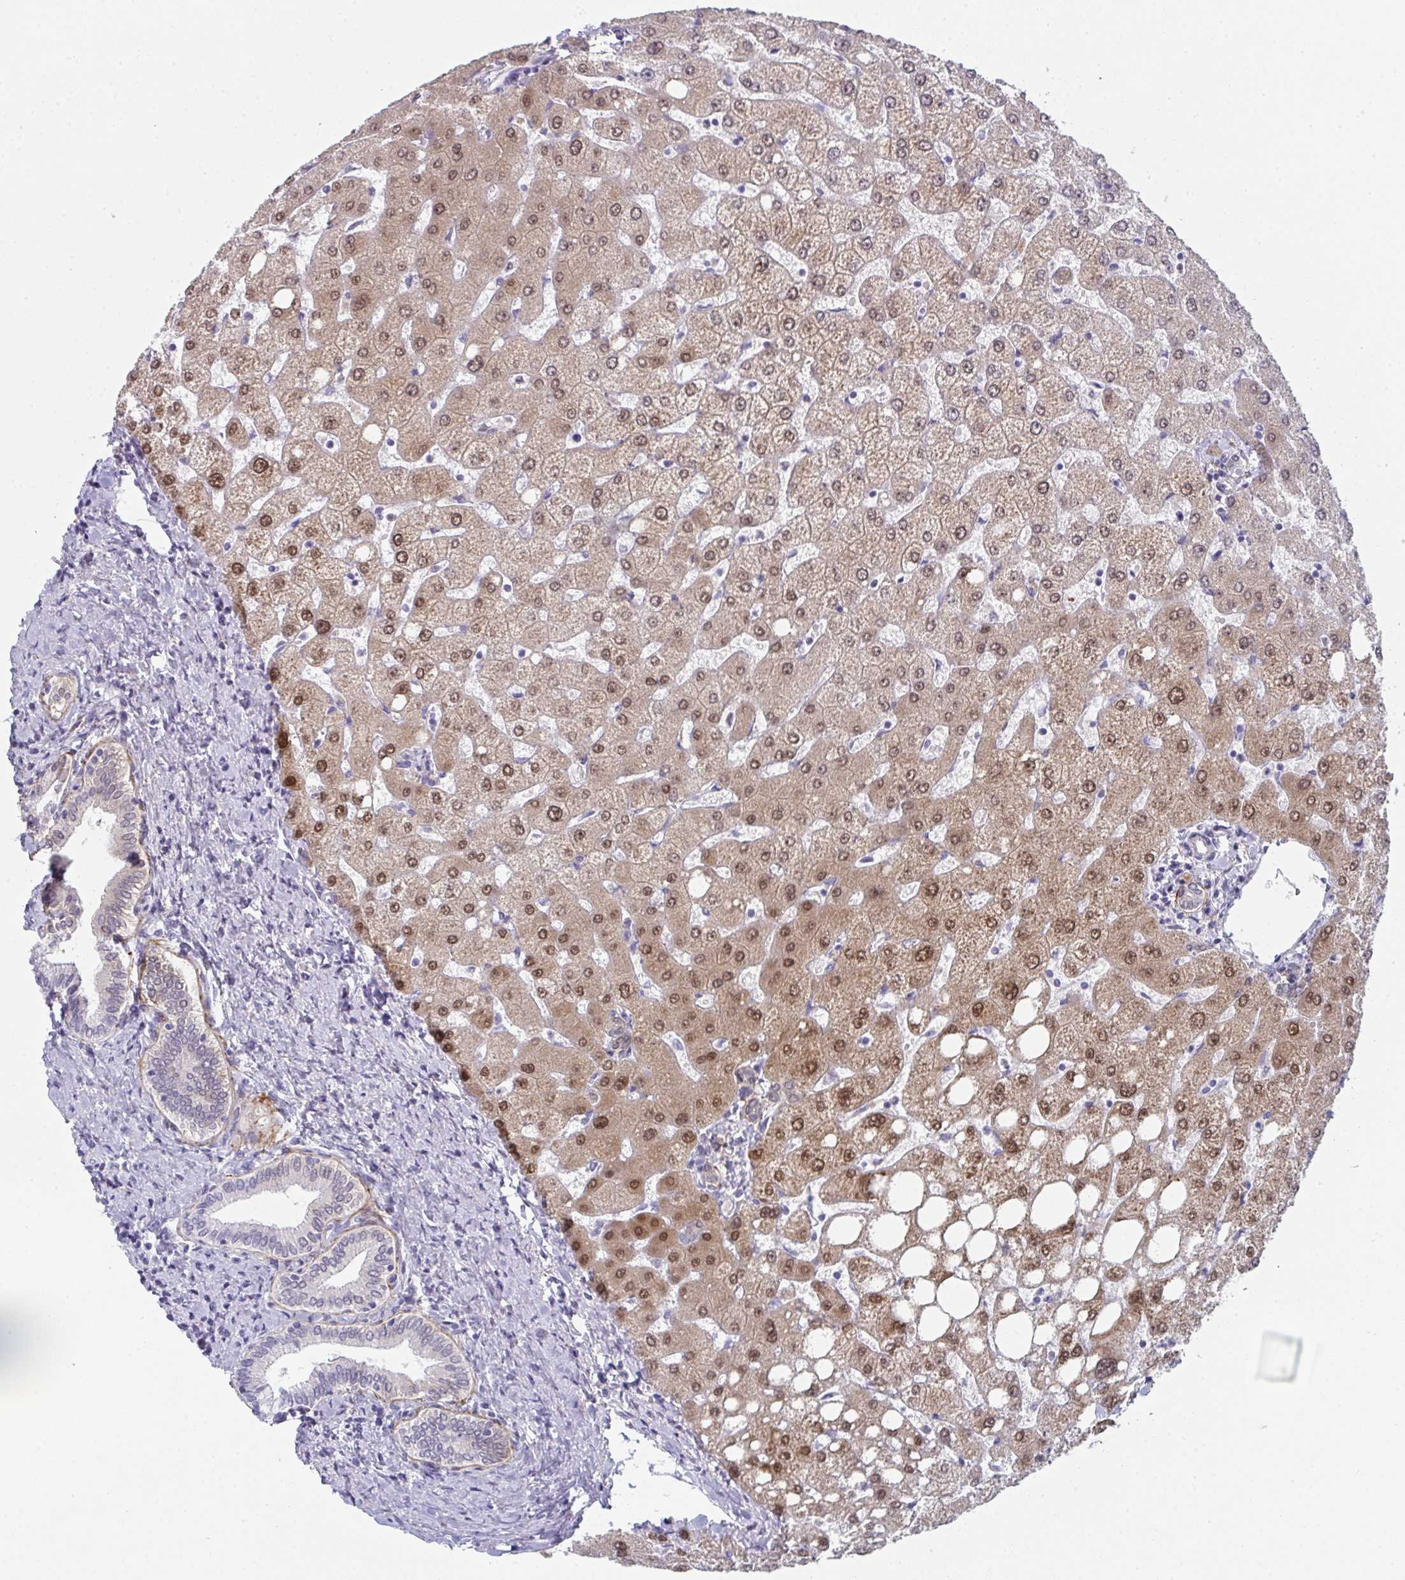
{"staining": {"intensity": "weak", "quantity": "<25%", "location": "cytoplasmic/membranous"}, "tissue": "liver", "cell_type": "Cholangiocytes", "image_type": "normal", "snomed": [{"axis": "morphology", "description": "Normal tissue, NOS"}, {"axis": "topography", "description": "Liver"}], "caption": "Cholangiocytes are negative for protein expression in normal human liver. (Stains: DAB (3,3'-diaminobenzidine) immunohistochemistry with hematoxylin counter stain, Microscopy: brightfield microscopy at high magnification).", "gene": "A1CF", "patient": {"sex": "female", "age": 54}}